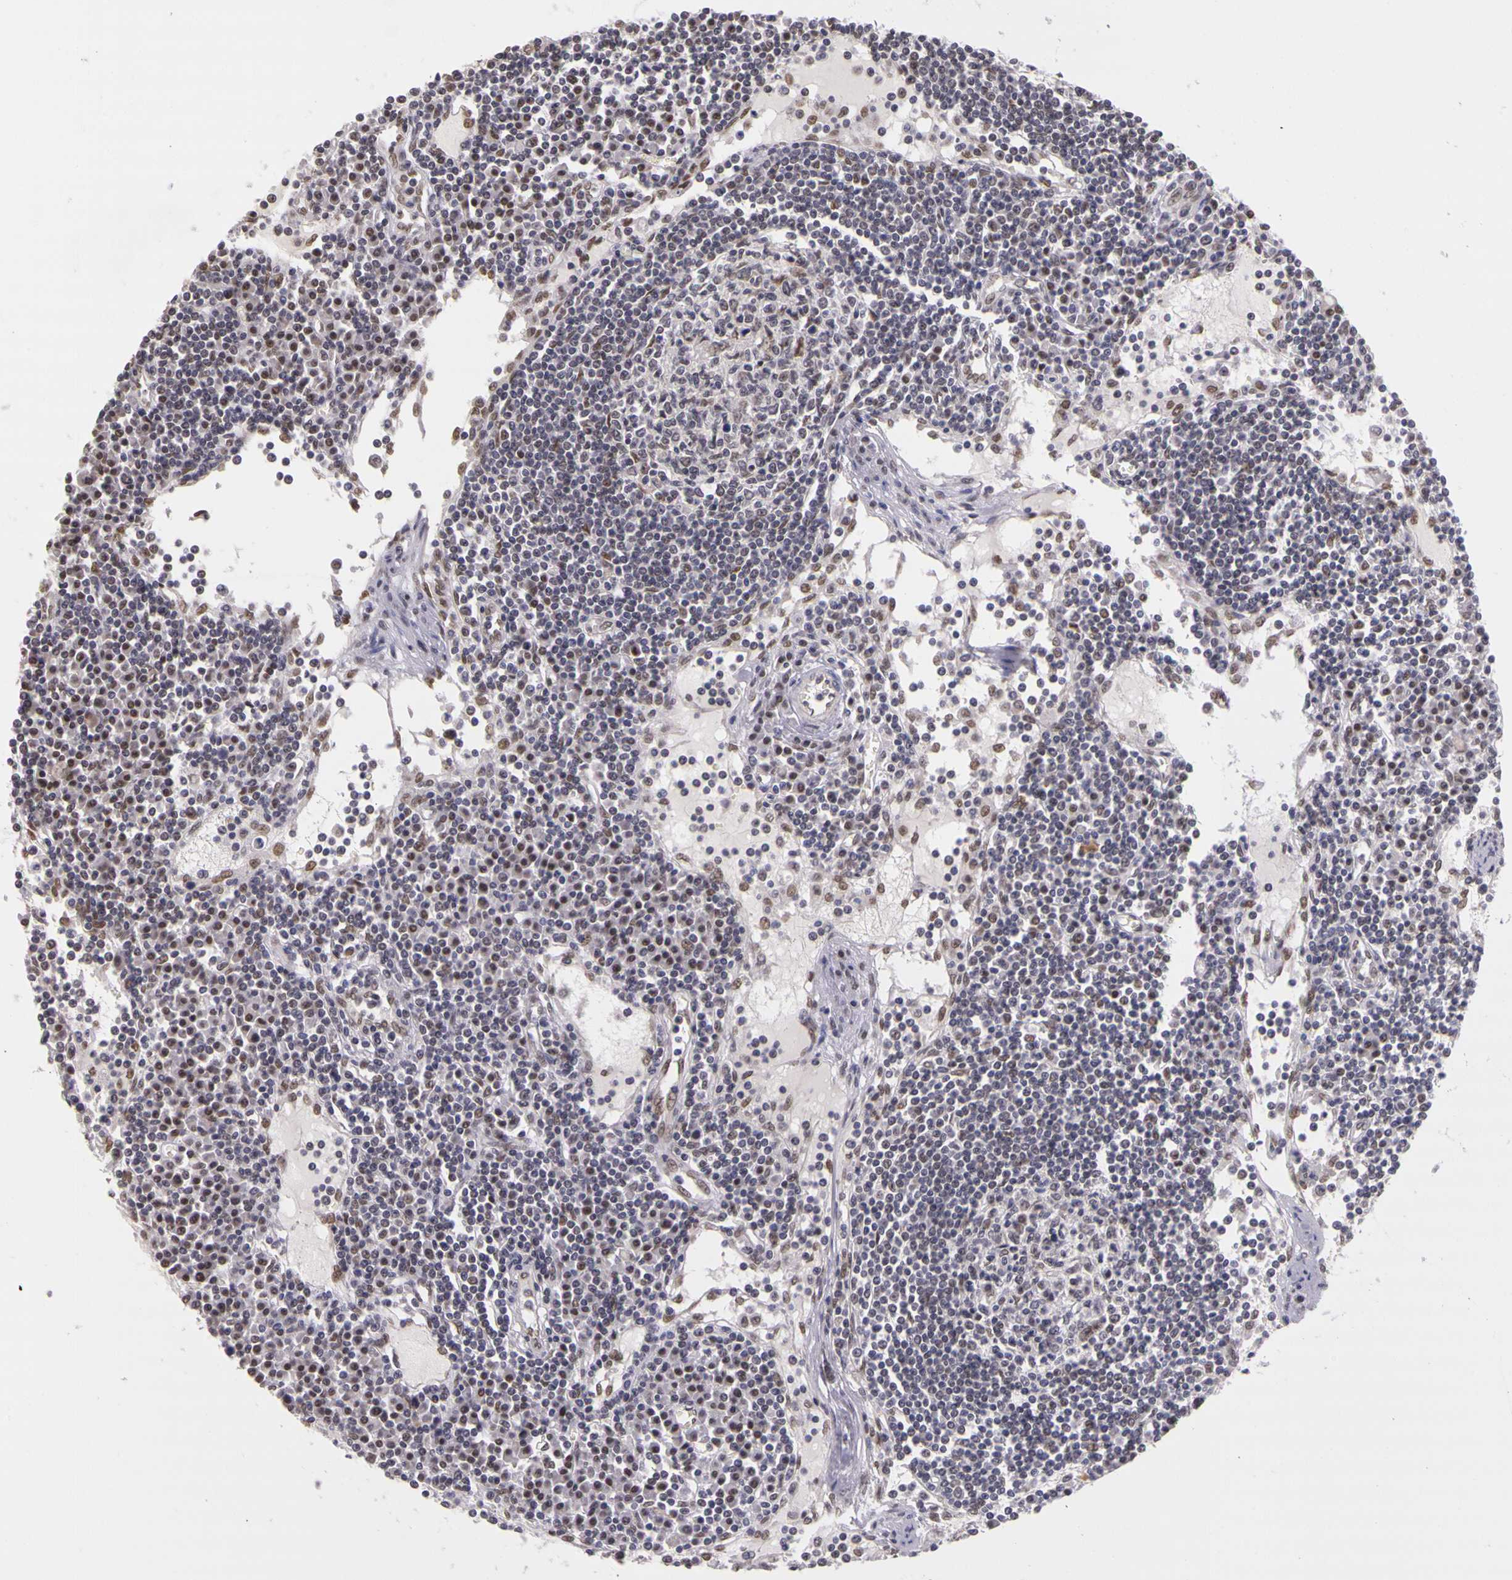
{"staining": {"intensity": "weak", "quantity": "25%-75%", "location": "nuclear"}, "tissue": "lymph node", "cell_type": "Germinal center cells", "image_type": "normal", "snomed": [{"axis": "morphology", "description": "Normal tissue, NOS"}, {"axis": "topography", "description": "Lymph node"}], "caption": "Brown immunohistochemical staining in normal lymph node shows weak nuclear positivity in about 25%-75% of germinal center cells.", "gene": "WDR13", "patient": {"sex": "female", "age": 62}}